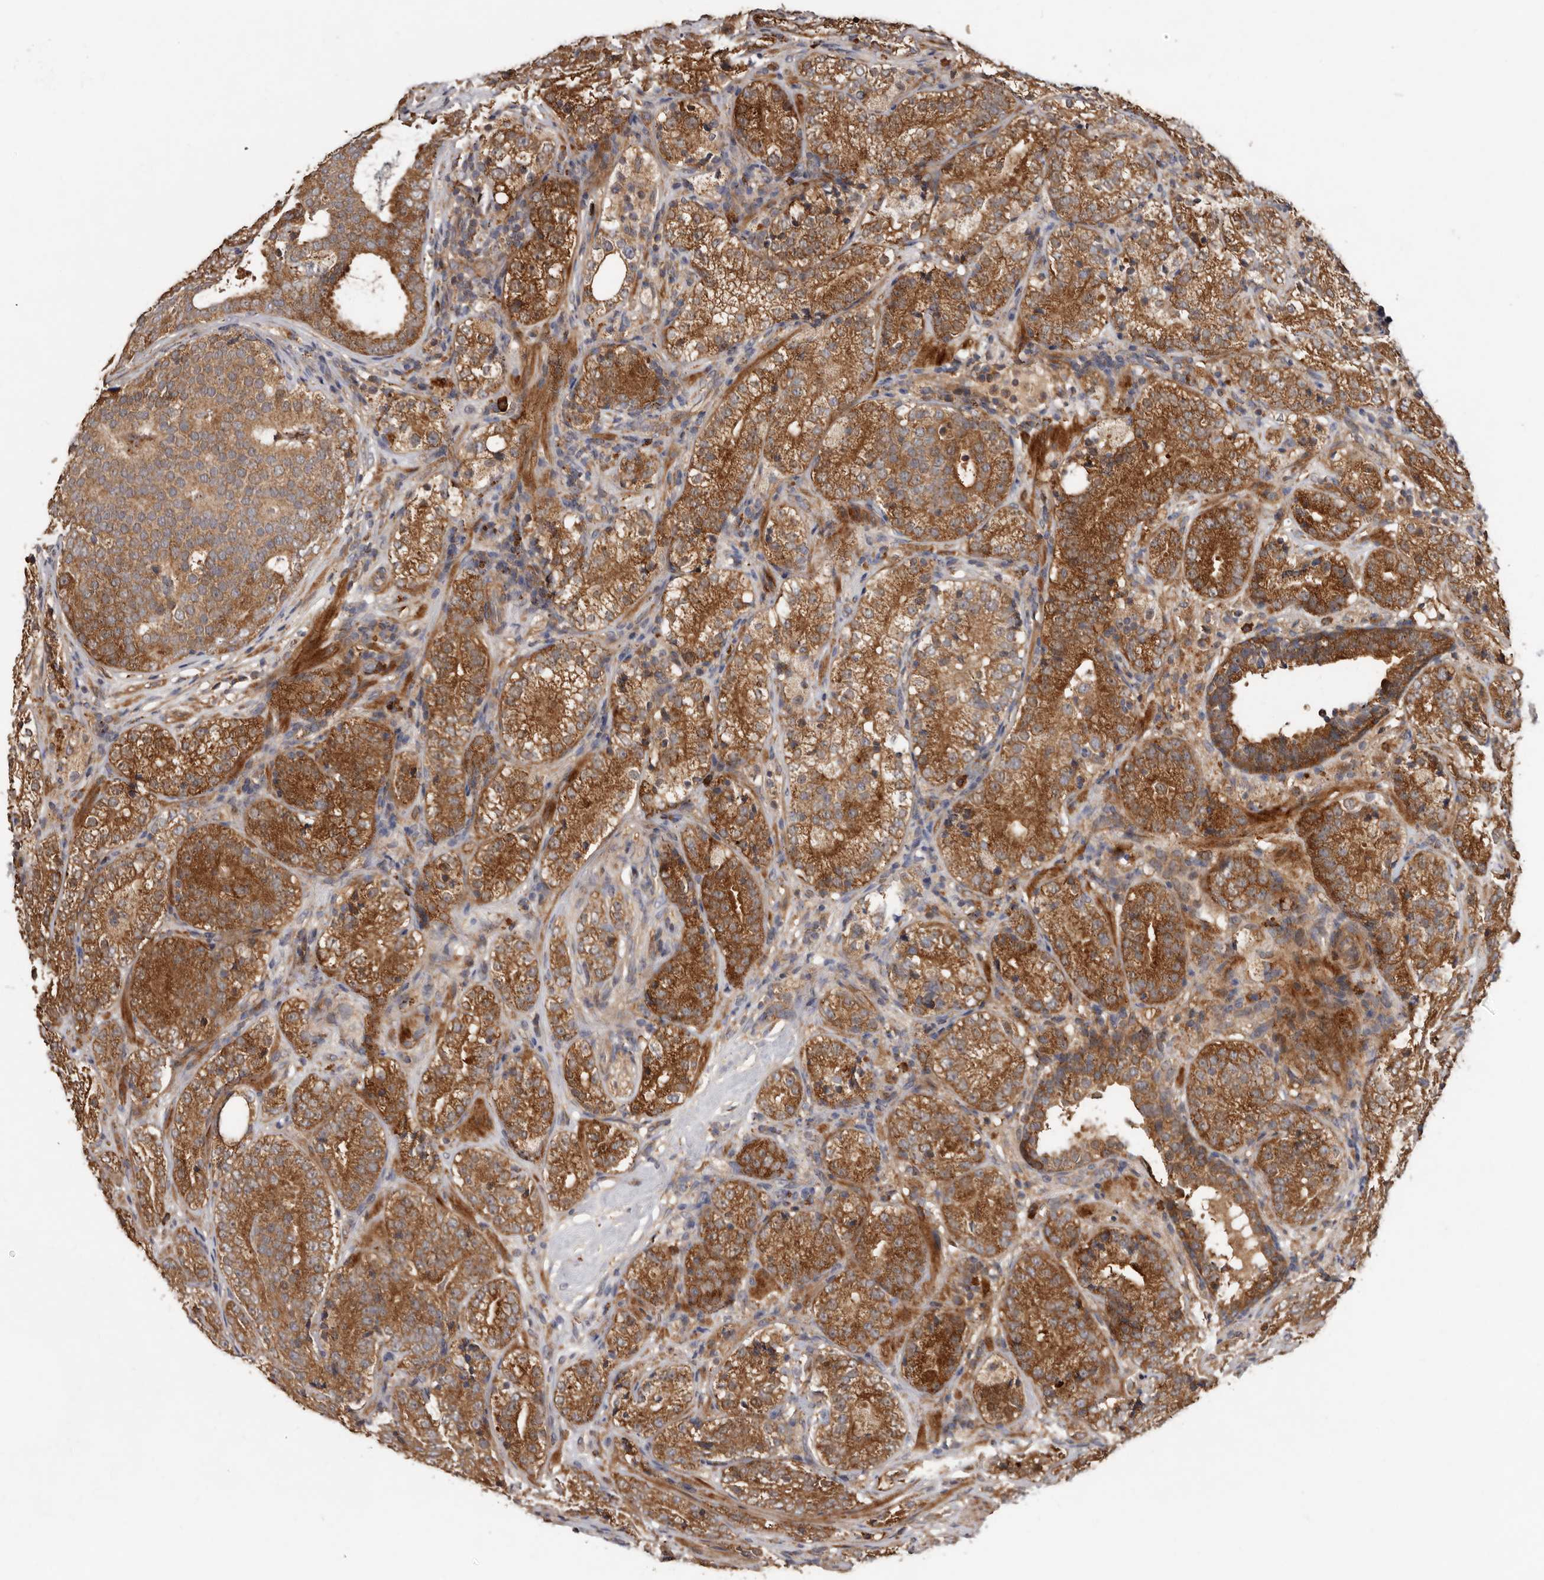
{"staining": {"intensity": "strong", "quantity": ">75%", "location": "cytoplasmic/membranous"}, "tissue": "prostate cancer", "cell_type": "Tumor cells", "image_type": "cancer", "snomed": [{"axis": "morphology", "description": "Adenocarcinoma, High grade"}, {"axis": "topography", "description": "Prostate"}], "caption": "Adenocarcinoma (high-grade) (prostate) was stained to show a protein in brown. There is high levels of strong cytoplasmic/membranous staining in approximately >75% of tumor cells.", "gene": "GOT1L1", "patient": {"sex": "male", "age": 56}}